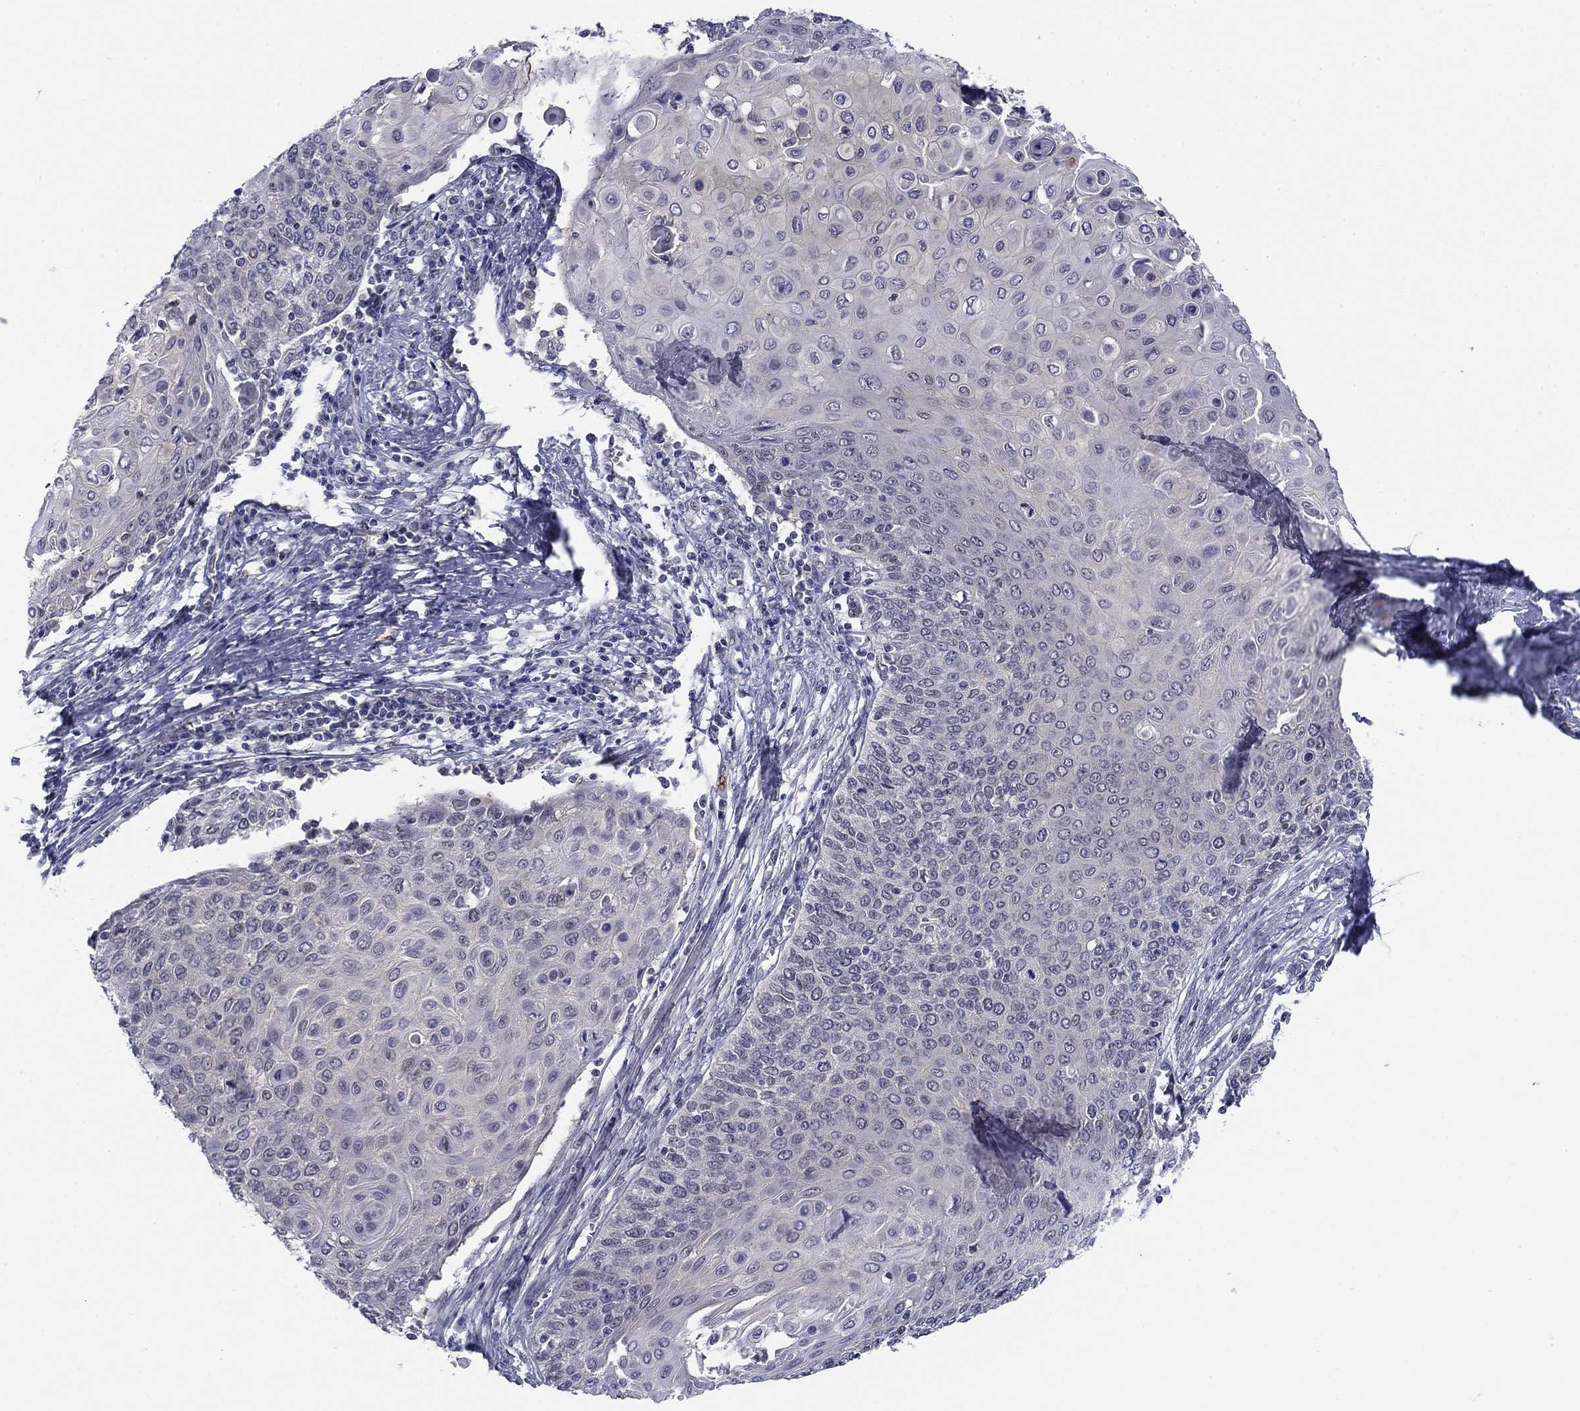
{"staining": {"intensity": "negative", "quantity": "none", "location": "none"}, "tissue": "cervical cancer", "cell_type": "Tumor cells", "image_type": "cancer", "snomed": [{"axis": "morphology", "description": "Squamous cell carcinoma, NOS"}, {"axis": "topography", "description": "Cervix"}], "caption": "Cervical cancer (squamous cell carcinoma) stained for a protein using immunohistochemistry (IHC) demonstrates no staining tumor cells.", "gene": "TIGD4", "patient": {"sex": "female", "age": 39}}